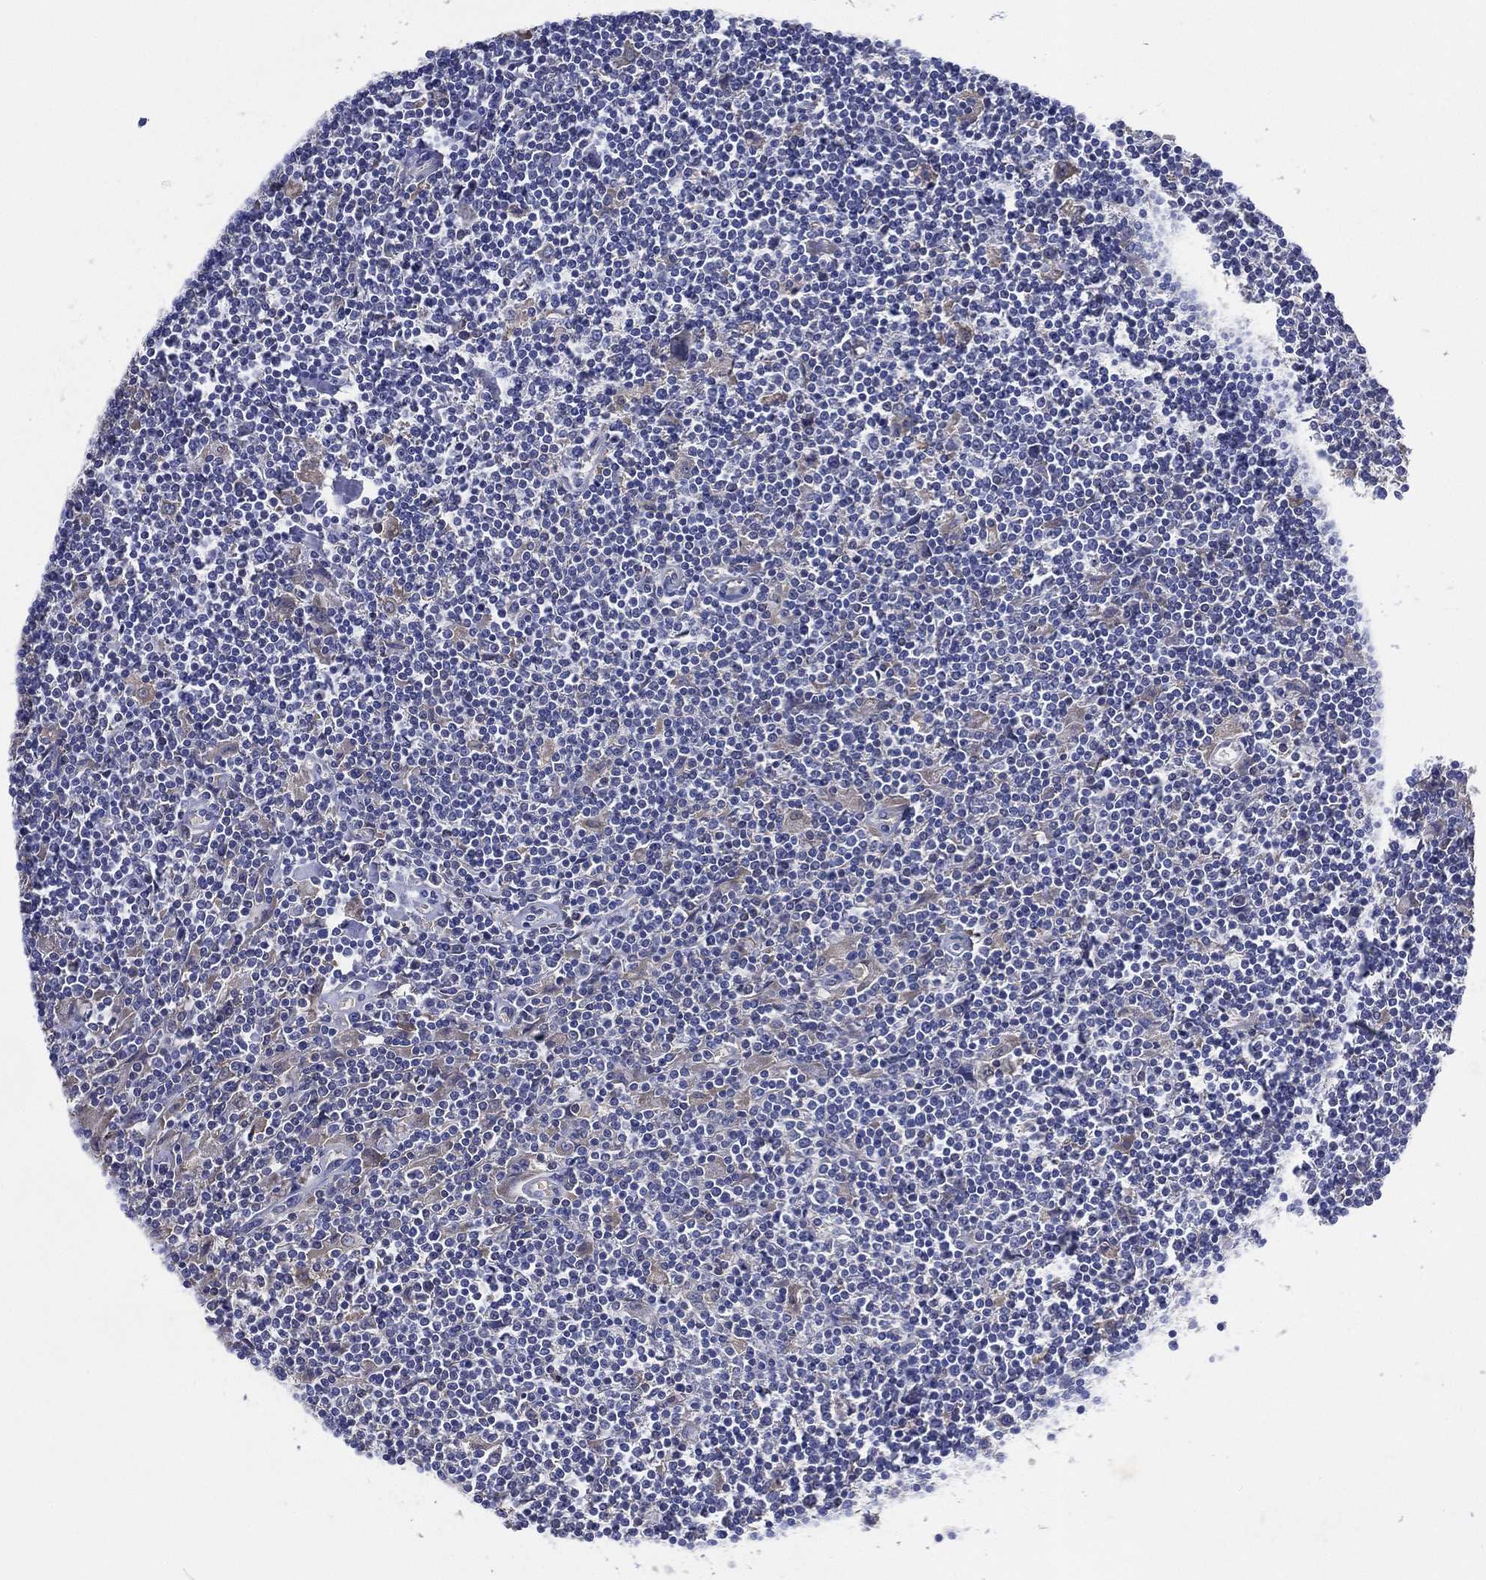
{"staining": {"intensity": "negative", "quantity": "none", "location": "none"}, "tissue": "lymphoma", "cell_type": "Tumor cells", "image_type": "cancer", "snomed": [{"axis": "morphology", "description": "Hodgkin's disease, NOS"}, {"axis": "topography", "description": "Lymph node"}], "caption": "DAB immunohistochemical staining of lymphoma displays no significant positivity in tumor cells. Nuclei are stained in blue.", "gene": "TMPRSS11D", "patient": {"sex": "male", "age": 40}}